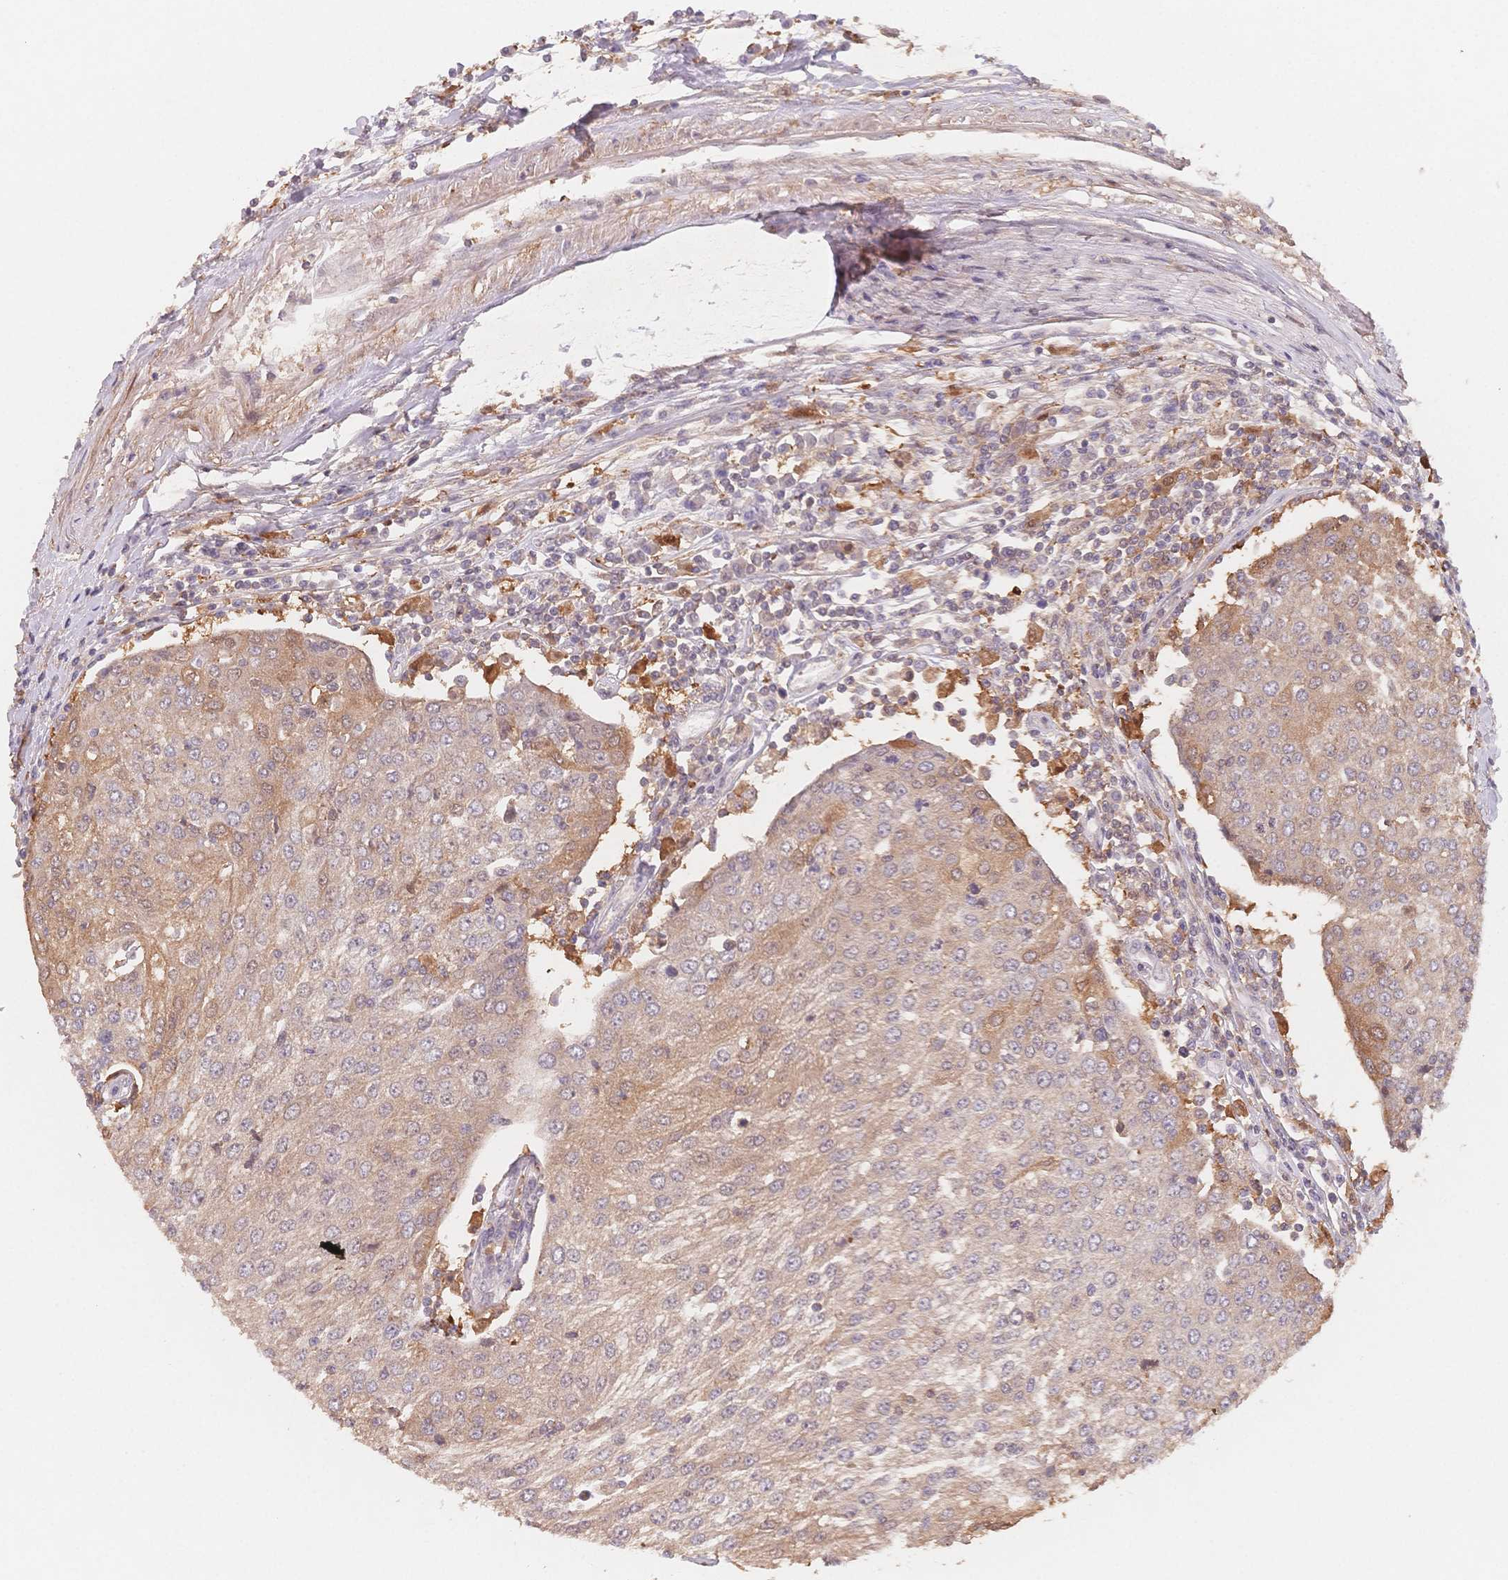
{"staining": {"intensity": "weak", "quantity": "25%-75%", "location": "cytoplasmic/membranous"}, "tissue": "urothelial cancer", "cell_type": "Tumor cells", "image_type": "cancer", "snomed": [{"axis": "morphology", "description": "Urothelial carcinoma, High grade"}, {"axis": "topography", "description": "Urinary bladder"}], "caption": "Brown immunohistochemical staining in urothelial carcinoma (high-grade) reveals weak cytoplasmic/membranous staining in about 25%-75% of tumor cells.", "gene": "C12orf75", "patient": {"sex": "female", "age": 85}}